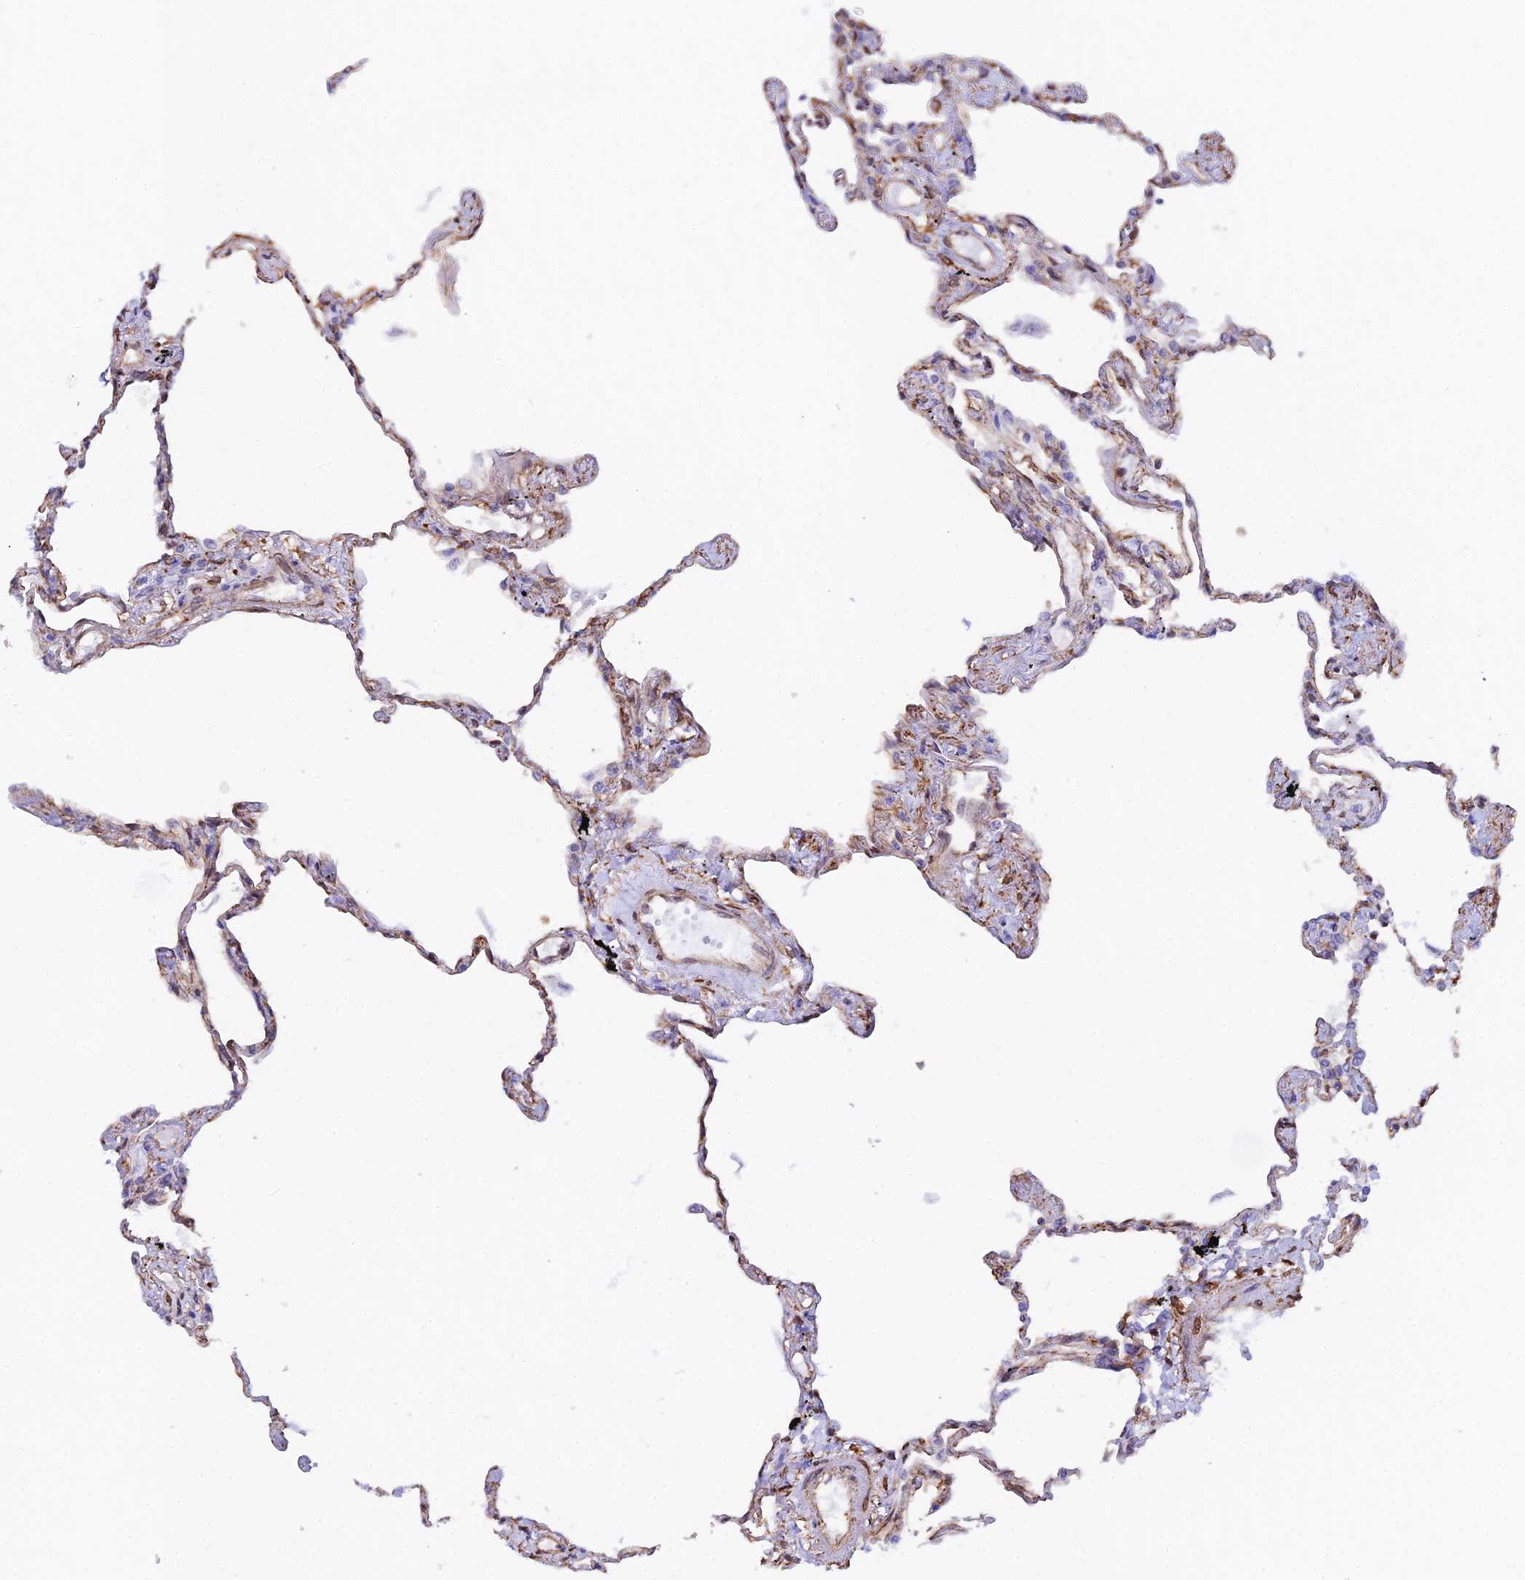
{"staining": {"intensity": "moderate", "quantity": "25%-75%", "location": "cytoplasmic/membranous"}, "tissue": "lung", "cell_type": "Alveolar cells", "image_type": "normal", "snomed": [{"axis": "morphology", "description": "Normal tissue, NOS"}, {"axis": "topography", "description": "Lung"}], "caption": "Immunohistochemical staining of benign human lung shows moderate cytoplasmic/membranous protein staining in approximately 25%-75% of alveolar cells. The staining was performed using DAB, with brown indicating positive protein expression. Nuclei are stained blue with hematoxylin.", "gene": "MXRA7", "patient": {"sex": "female", "age": 67}}